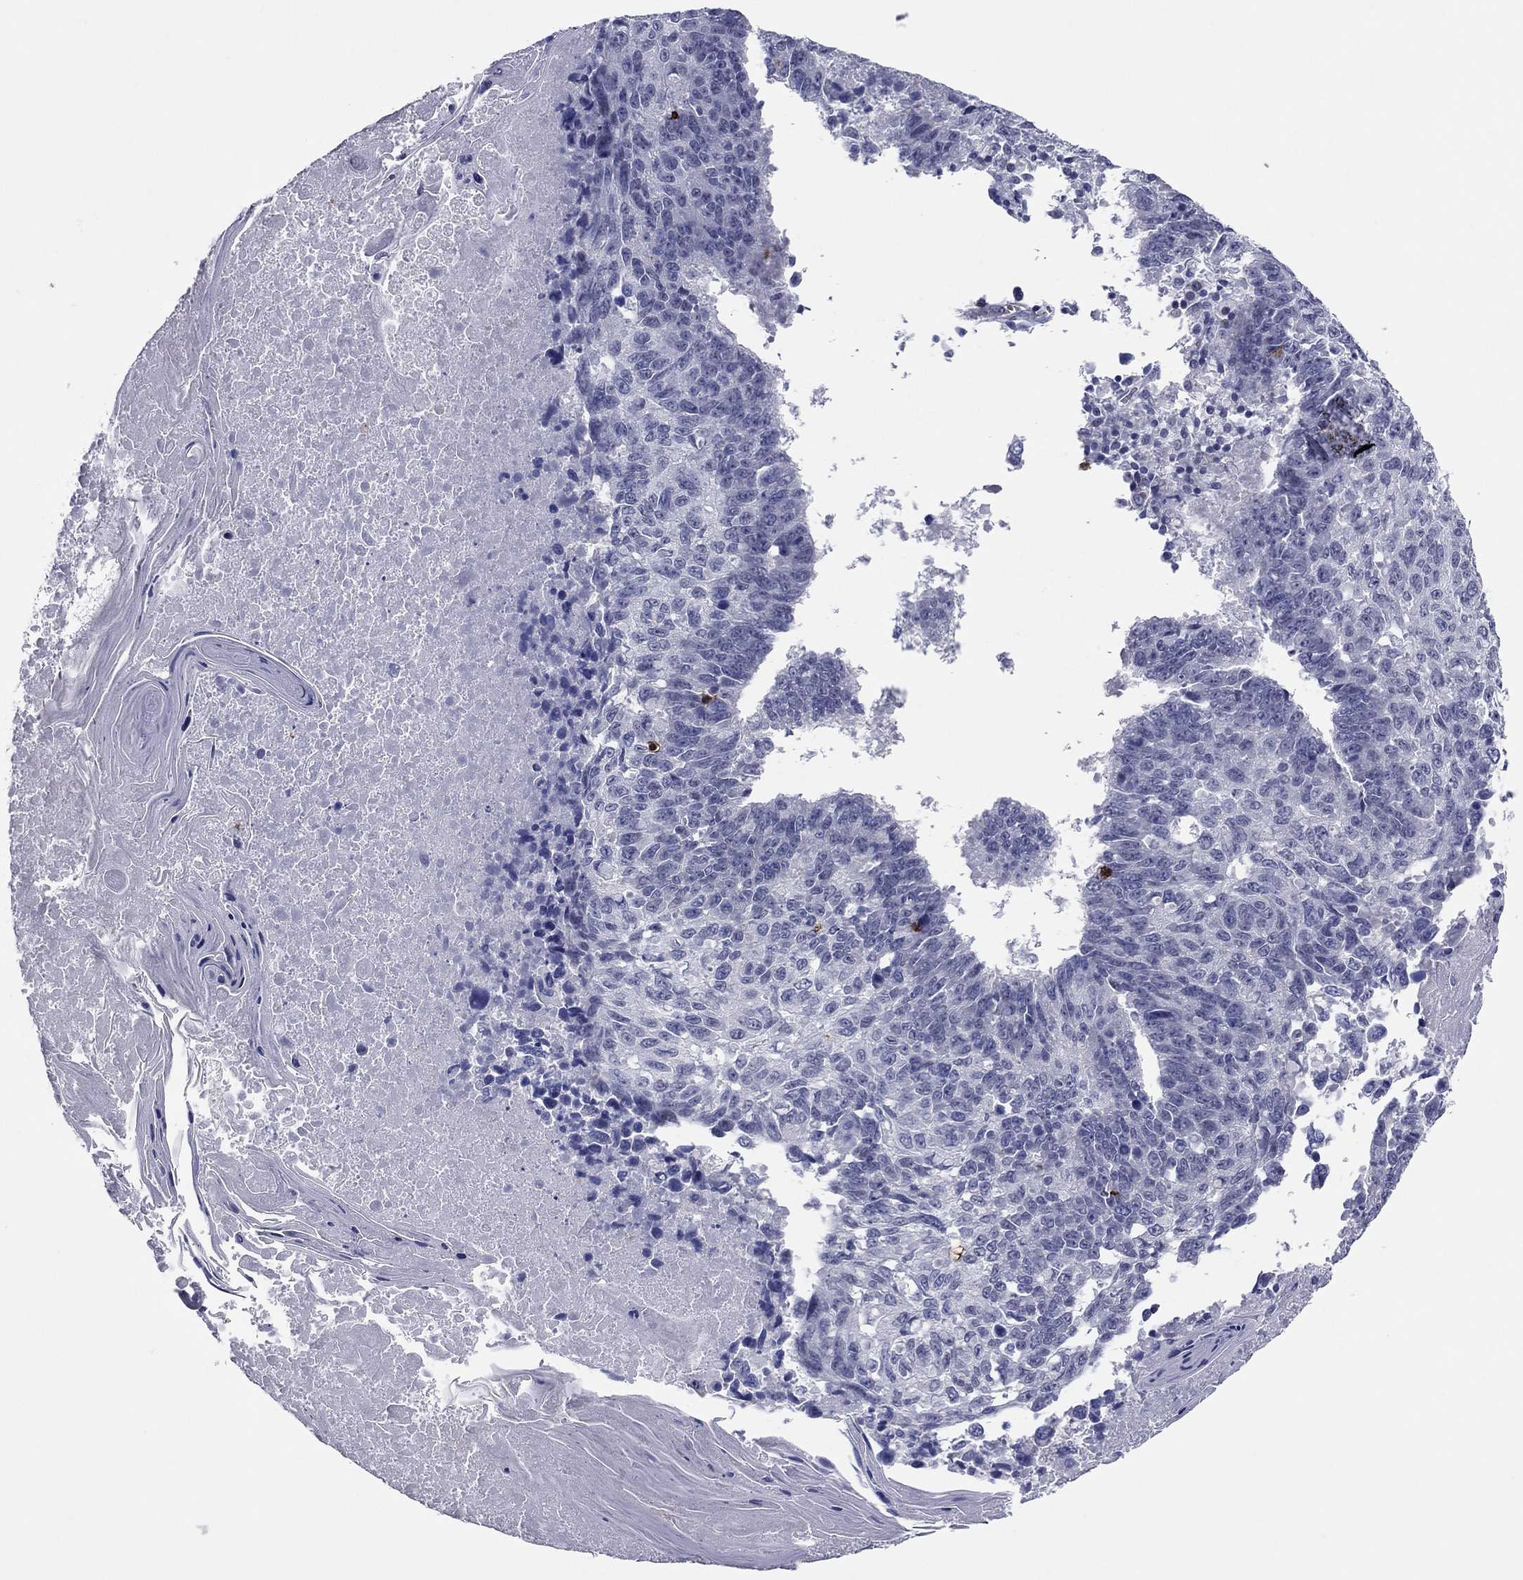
{"staining": {"intensity": "negative", "quantity": "none", "location": "none"}, "tissue": "lung cancer", "cell_type": "Tumor cells", "image_type": "cancer", "snomed": [{"axis": "morphology", "description": "Squamous cell carcinoma, NOS"}, {"axis": "topography", "description": "Lung"}], "caption": "The image demonstrates no staining of tumor cells in lung squamous cell carcinoma.", "gene": "ITGAE", "patient": {"sex": "male", "age": 73}}